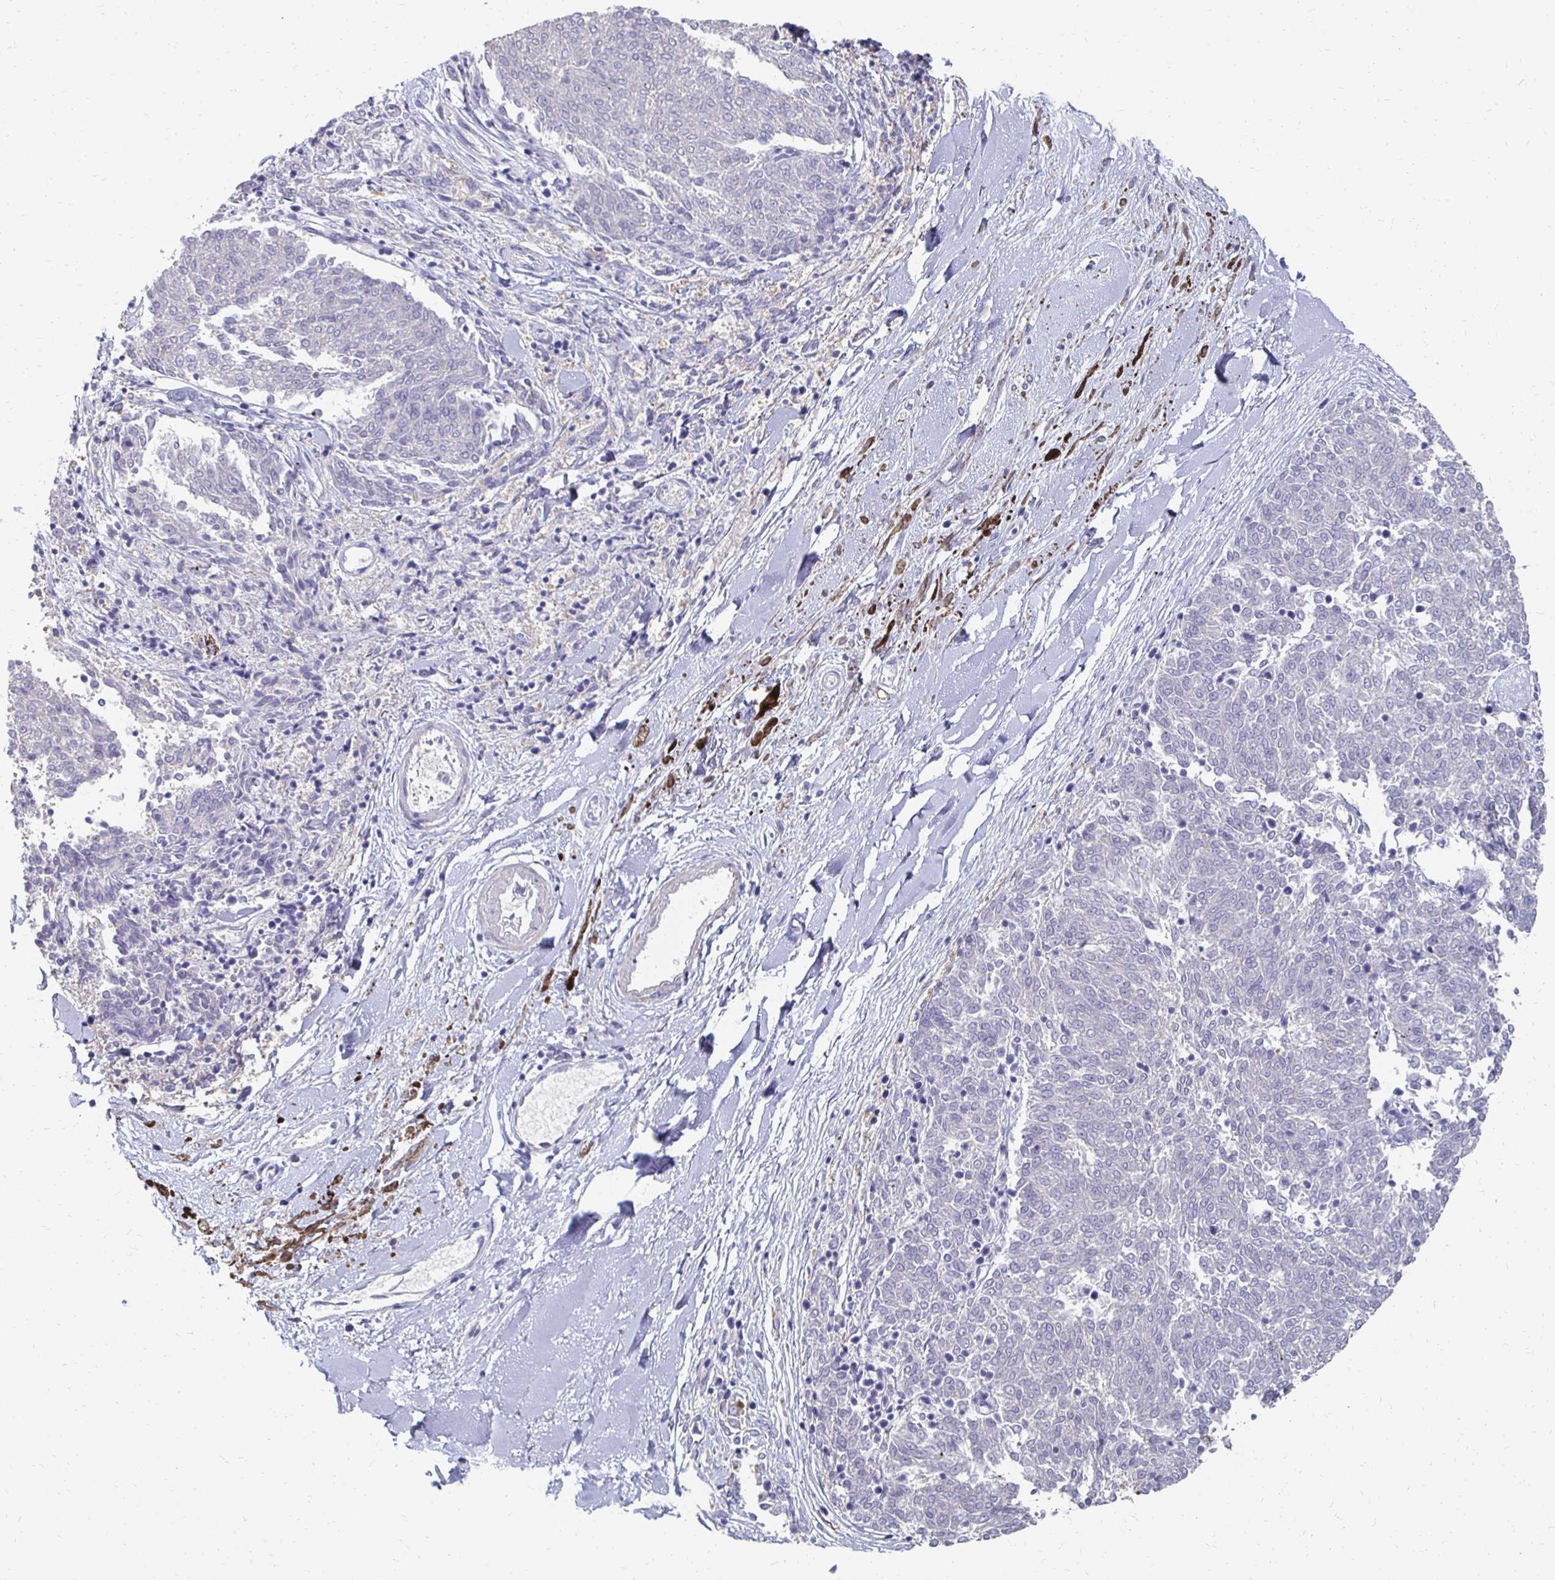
{"staining": {"intensity": "negative", "quantity": "none", "location": "none"}, "tissue": "melanoma", "cell_type": "Tumor cells", "image_type": "cancer", "snomed": [{"axis": "morphology", "description": "Malignant melanoma, NOS"}, {"axis": "topography", "description": "Skin"}], "caption": "Protein analysis of melanoma demonstrates no significant staining in tumor cells. (Brightfield microscopy of DAB immunohistochemistry at high magnification).", "gene": "SYCP3", "patient": {"sex": "female", "age": 72}}